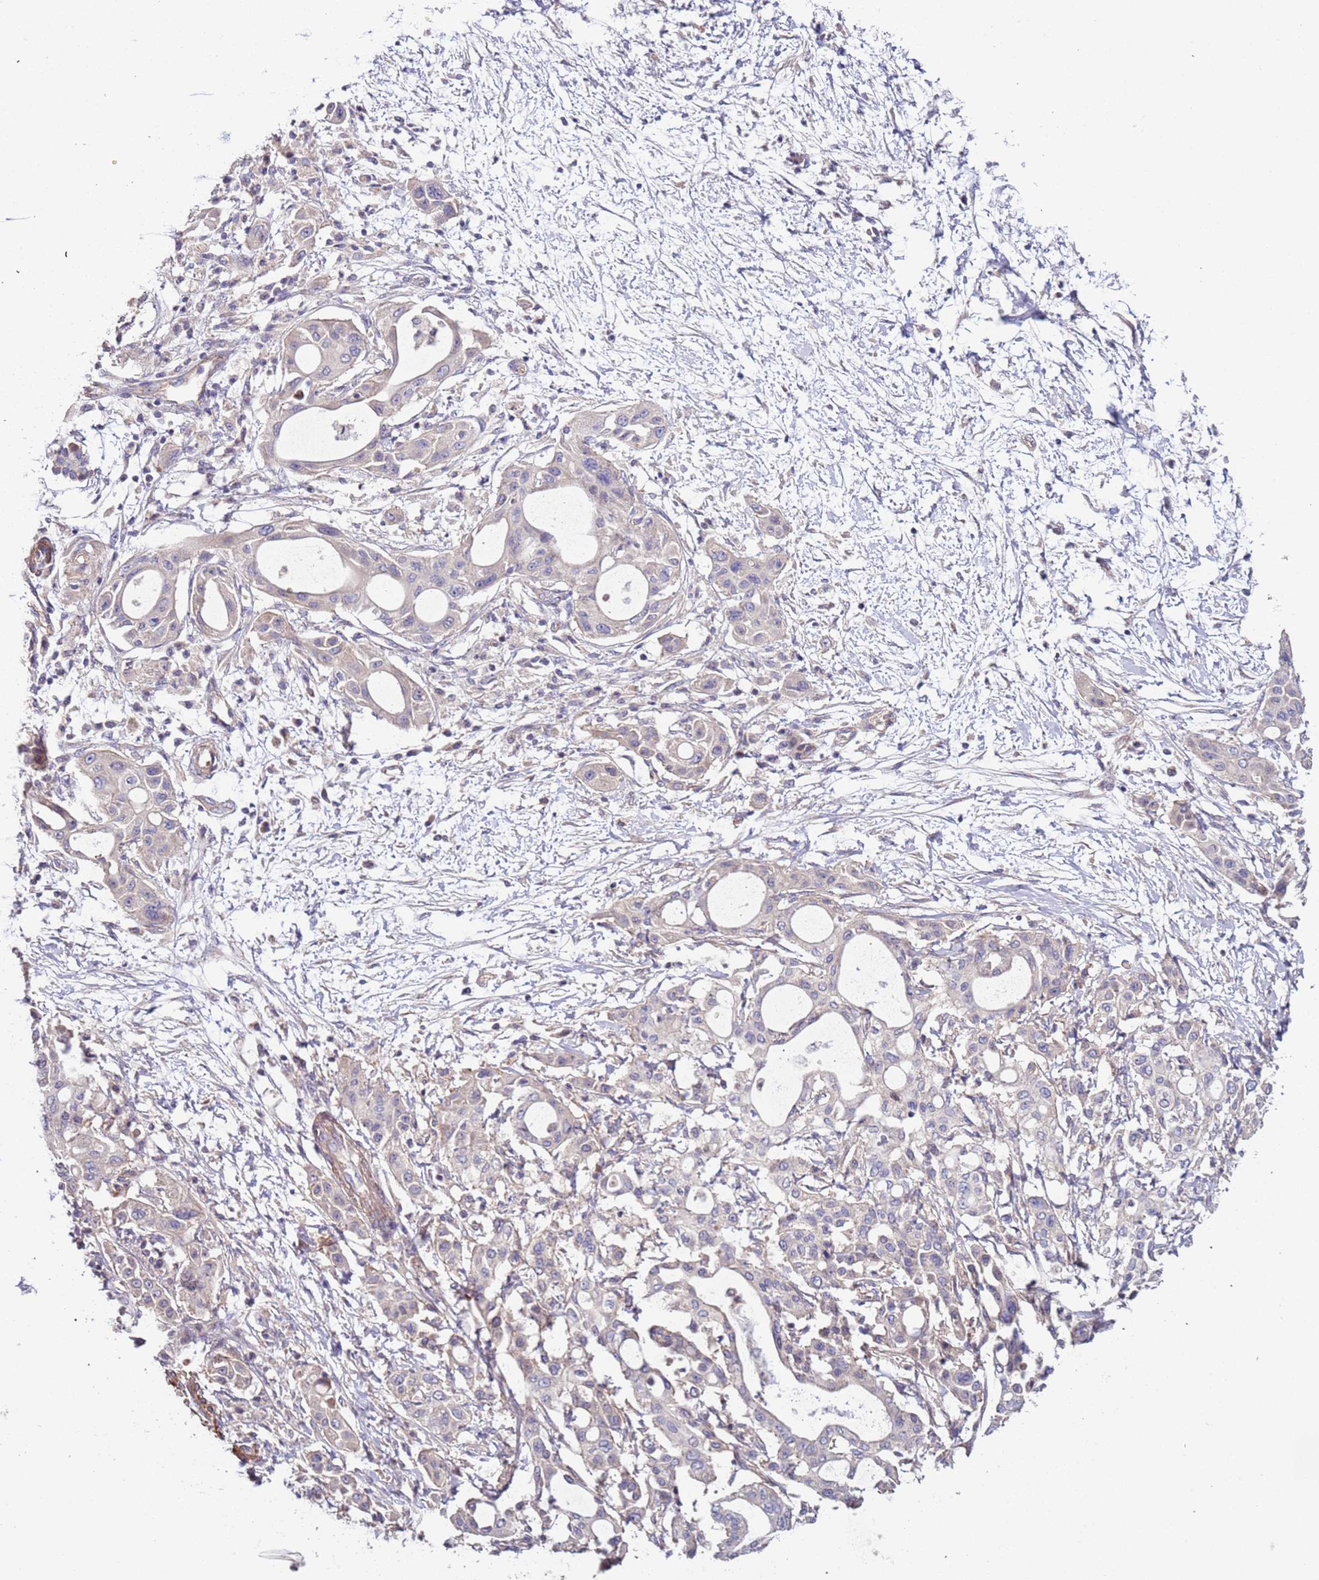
{"staining": {"intensity": "negative", "quantity": "none", "location": "none"}, "tissue": "pancreatic cancer", "cell_type": "Tumor cells", "image_type": "cancer", "snomed": [{"axis": "morphology", "description": "Adenocarcinoma, NOS"}, {"axis": "topography", "description": "Pancreas"}], "caption": "Immunohistochemistry (IHC) of pancreatic adenocarcinoma shows no expression in tumor cells.", "gene": "LAMB4", "patient": {"sex": "male", "age": 68}}